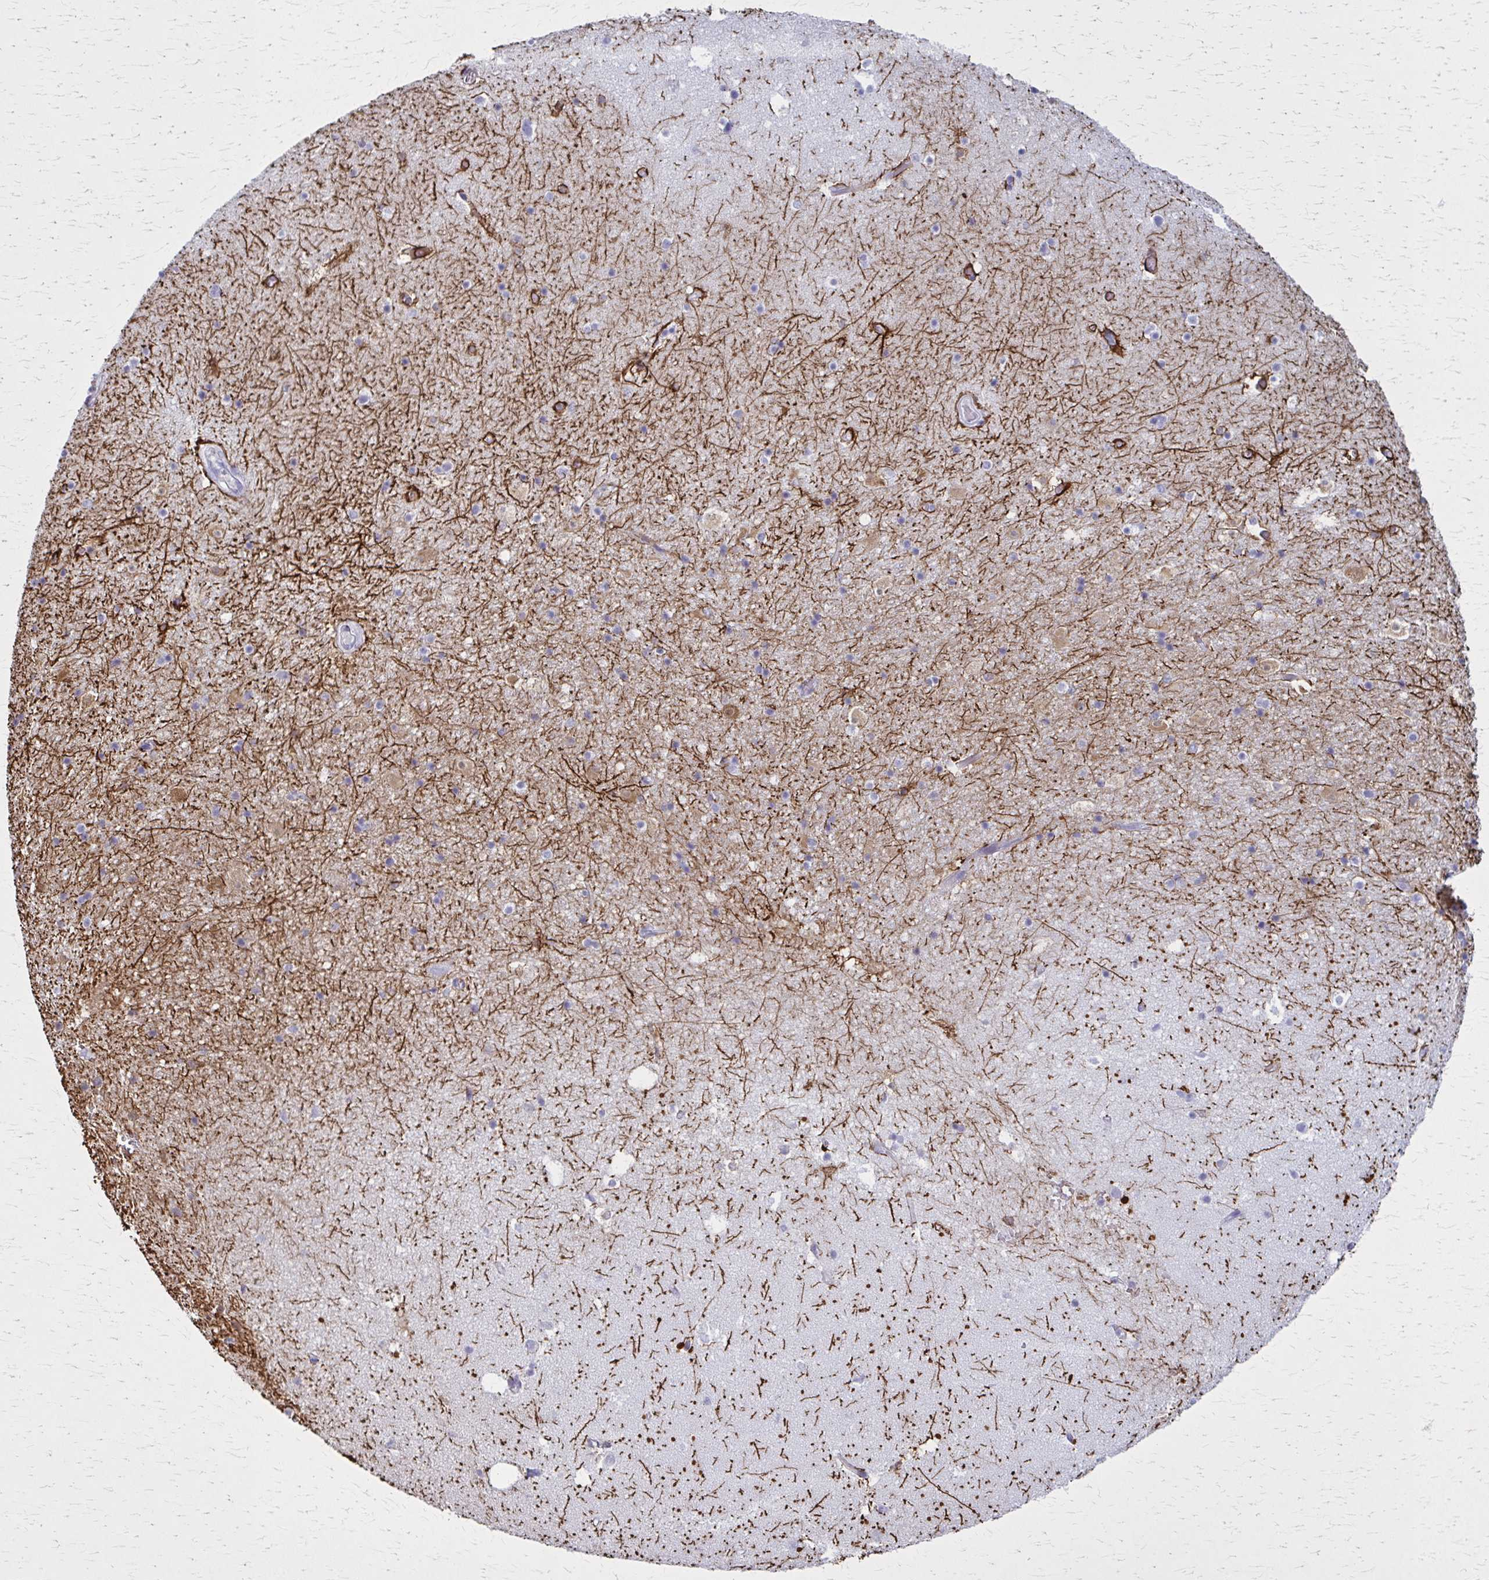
{"staining": {"intensity": "strong", "quantity": "<25%", "location": "cytoplasmic/membranous"}, "tissue": "hippocampus", "cell_type": "Glial cells", "image_type": "normal", "snomed": [{"axis": "morphology", "description": "Normal tissue, NOS"}, {"axis": "topography", "description": "Hippocampus"}], "caption": "Brown immunohistochemical staining in unremarkable human hippocampus shows strong cytoplasmic/membranous expression in about <25% of glial cells.", "gene": "GFAP", "patient": {"sex": "male", "age": 26}}